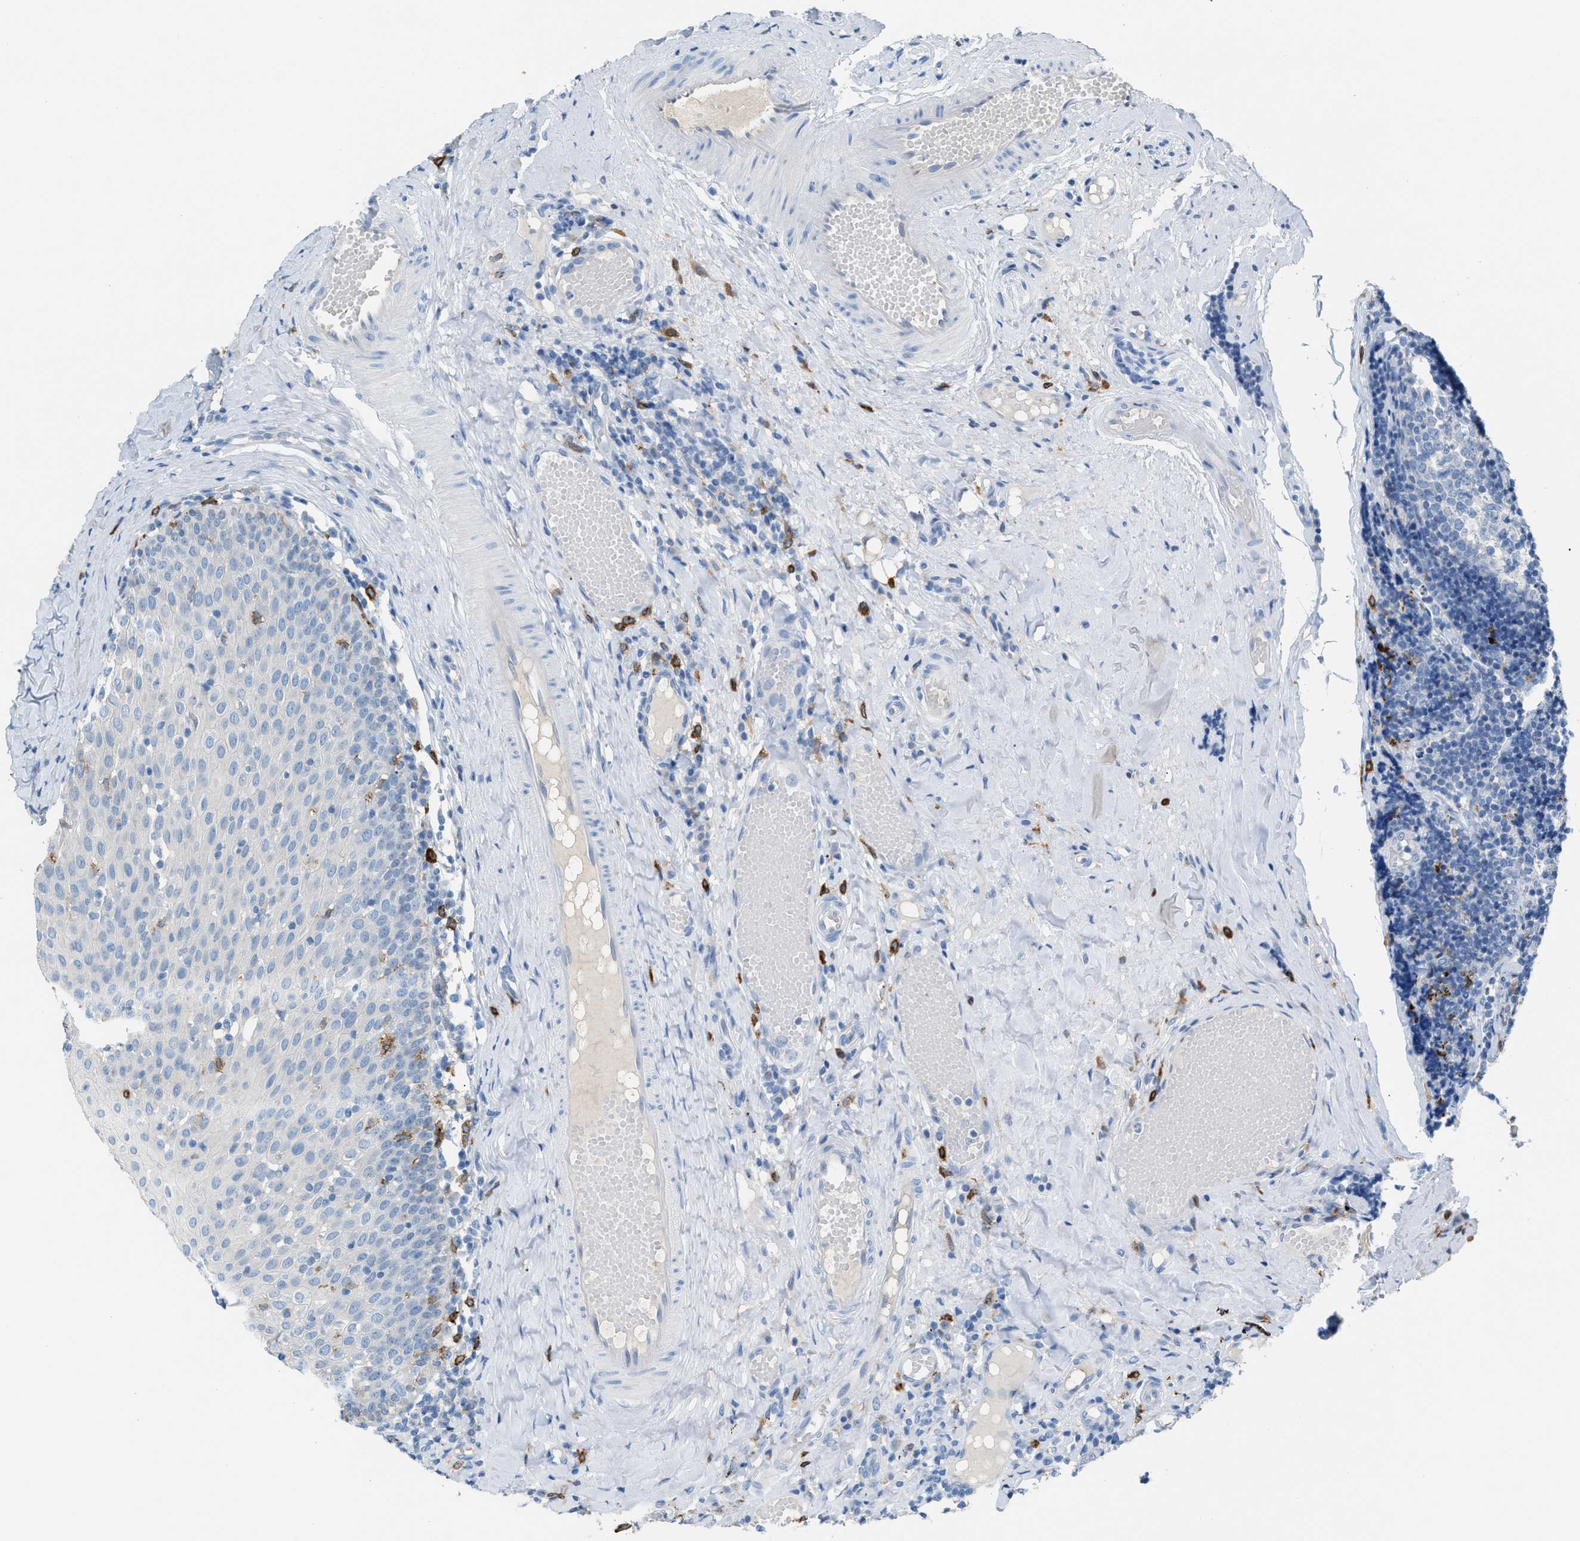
{"staining": {"intensity": "negative", "quantity": "none", "location": "none"}, "tissue": "tonsil", "cell_type": "Germinal center cells", "image_type": "normal", "snomed": [{"axis": "morphology", "description": "Normal tissue, NOS"}, {"axis": "topography", "description": "Tonsil"}], "caption": "Immunohistochemistry image of unremarkable tonsil: tonsil stained with DAB exhibits no significant protein staining in germinal center cells.", "gene": "CLEC10A", "patient": {"sex": "female", "age": 19}}